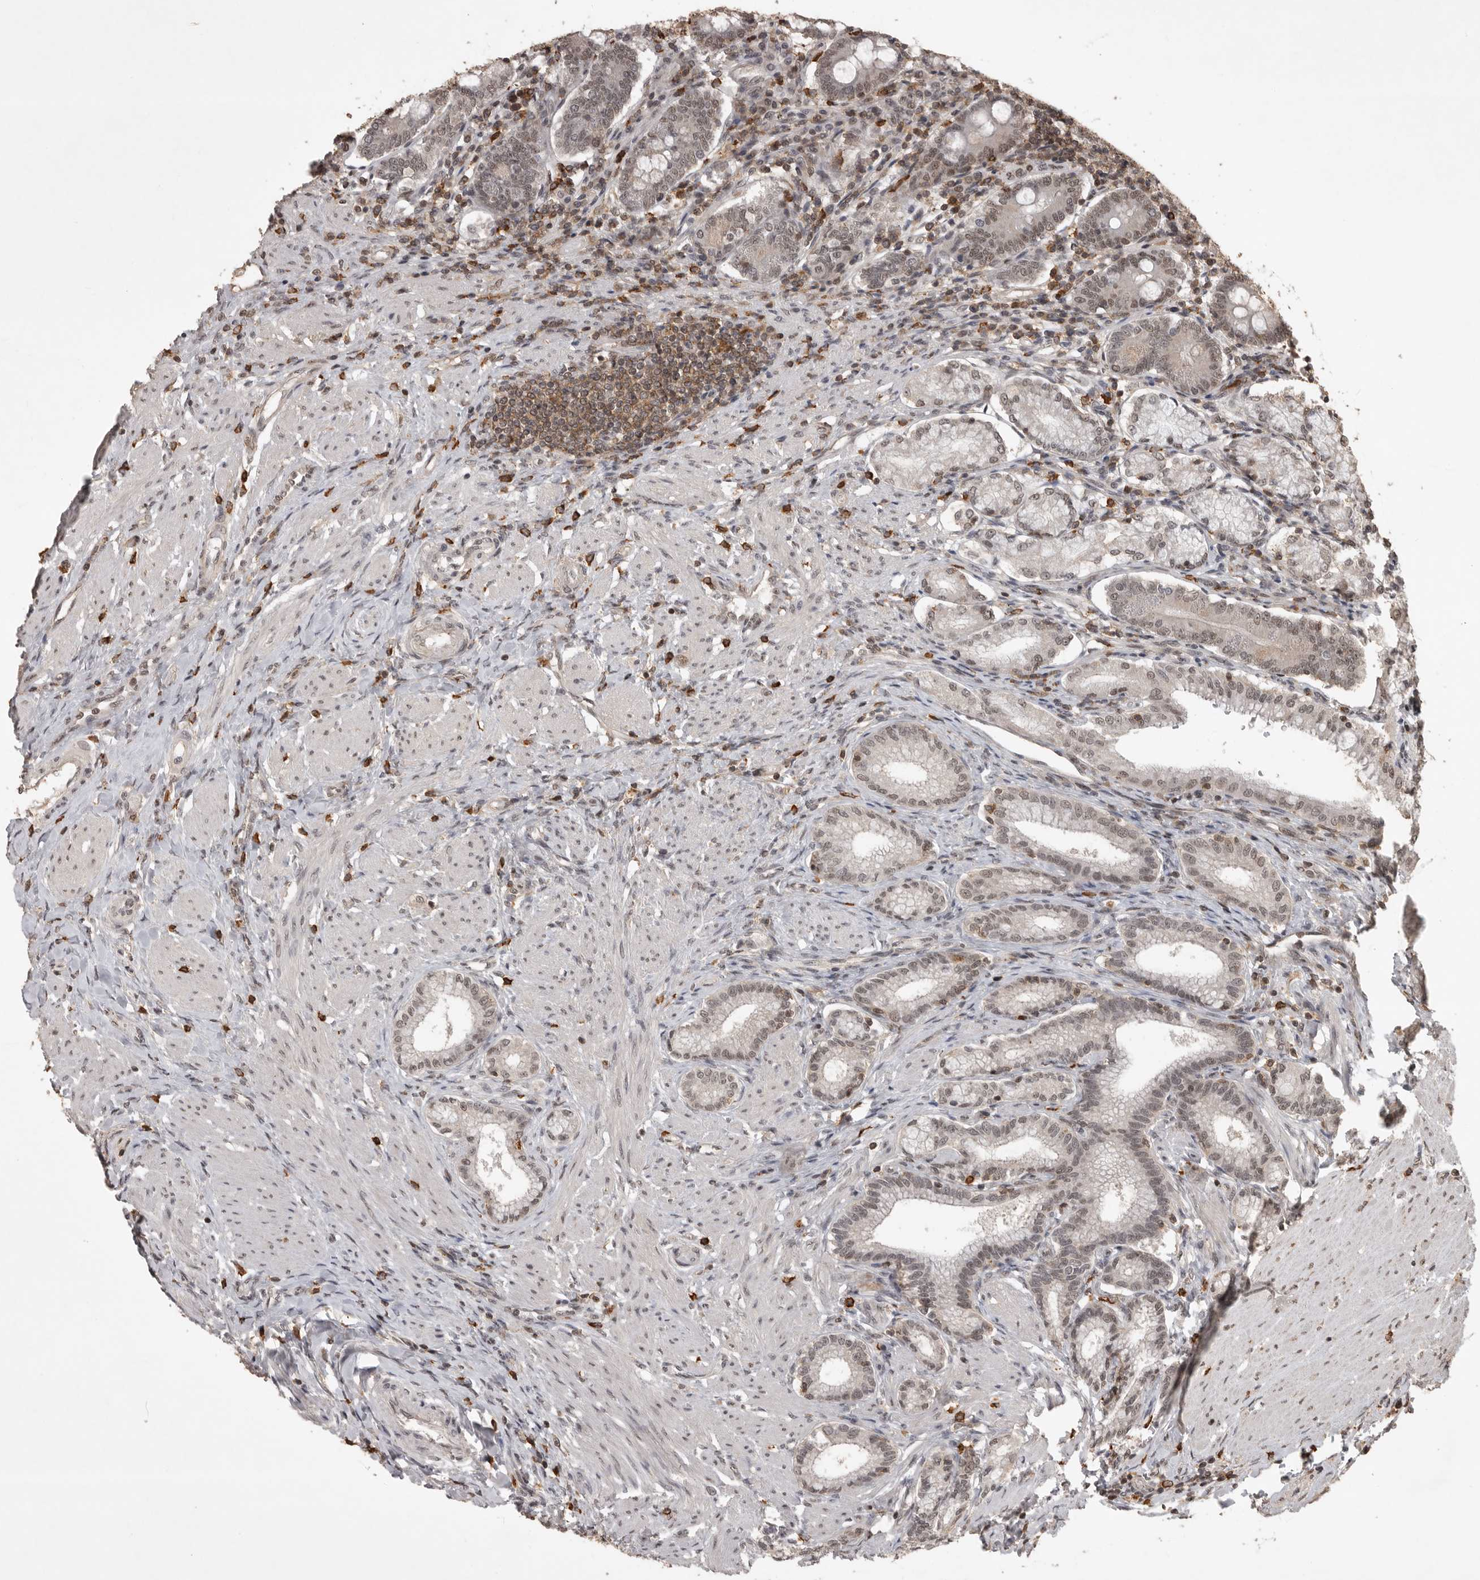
{"staining": {"intensity": "moderate", "quantity": ">75%", "location": "cytoplasmic/membranous,nuclear"}, "tissue": "duodenum", "cell_type": "Glandular cells", "image_type": "normal", "snomed": [{"axis": "morphology", "description": "Normal tissue, NOS"}, {"axis": "morphology", "description": "Adenocarcinoma, NOS"}, {"axis": "topography", "description": "Pancreas"}, {"axis": "topography", "description": "Duodenum"}], "caption": "Protein expression analysis of benign duodenum exhibits moderate cytoplasmic/membranous,nuclear expression in about >75% of glandular cells.", "gene": "CBLL1", "patient": {"sex": "male", "age": 50}}